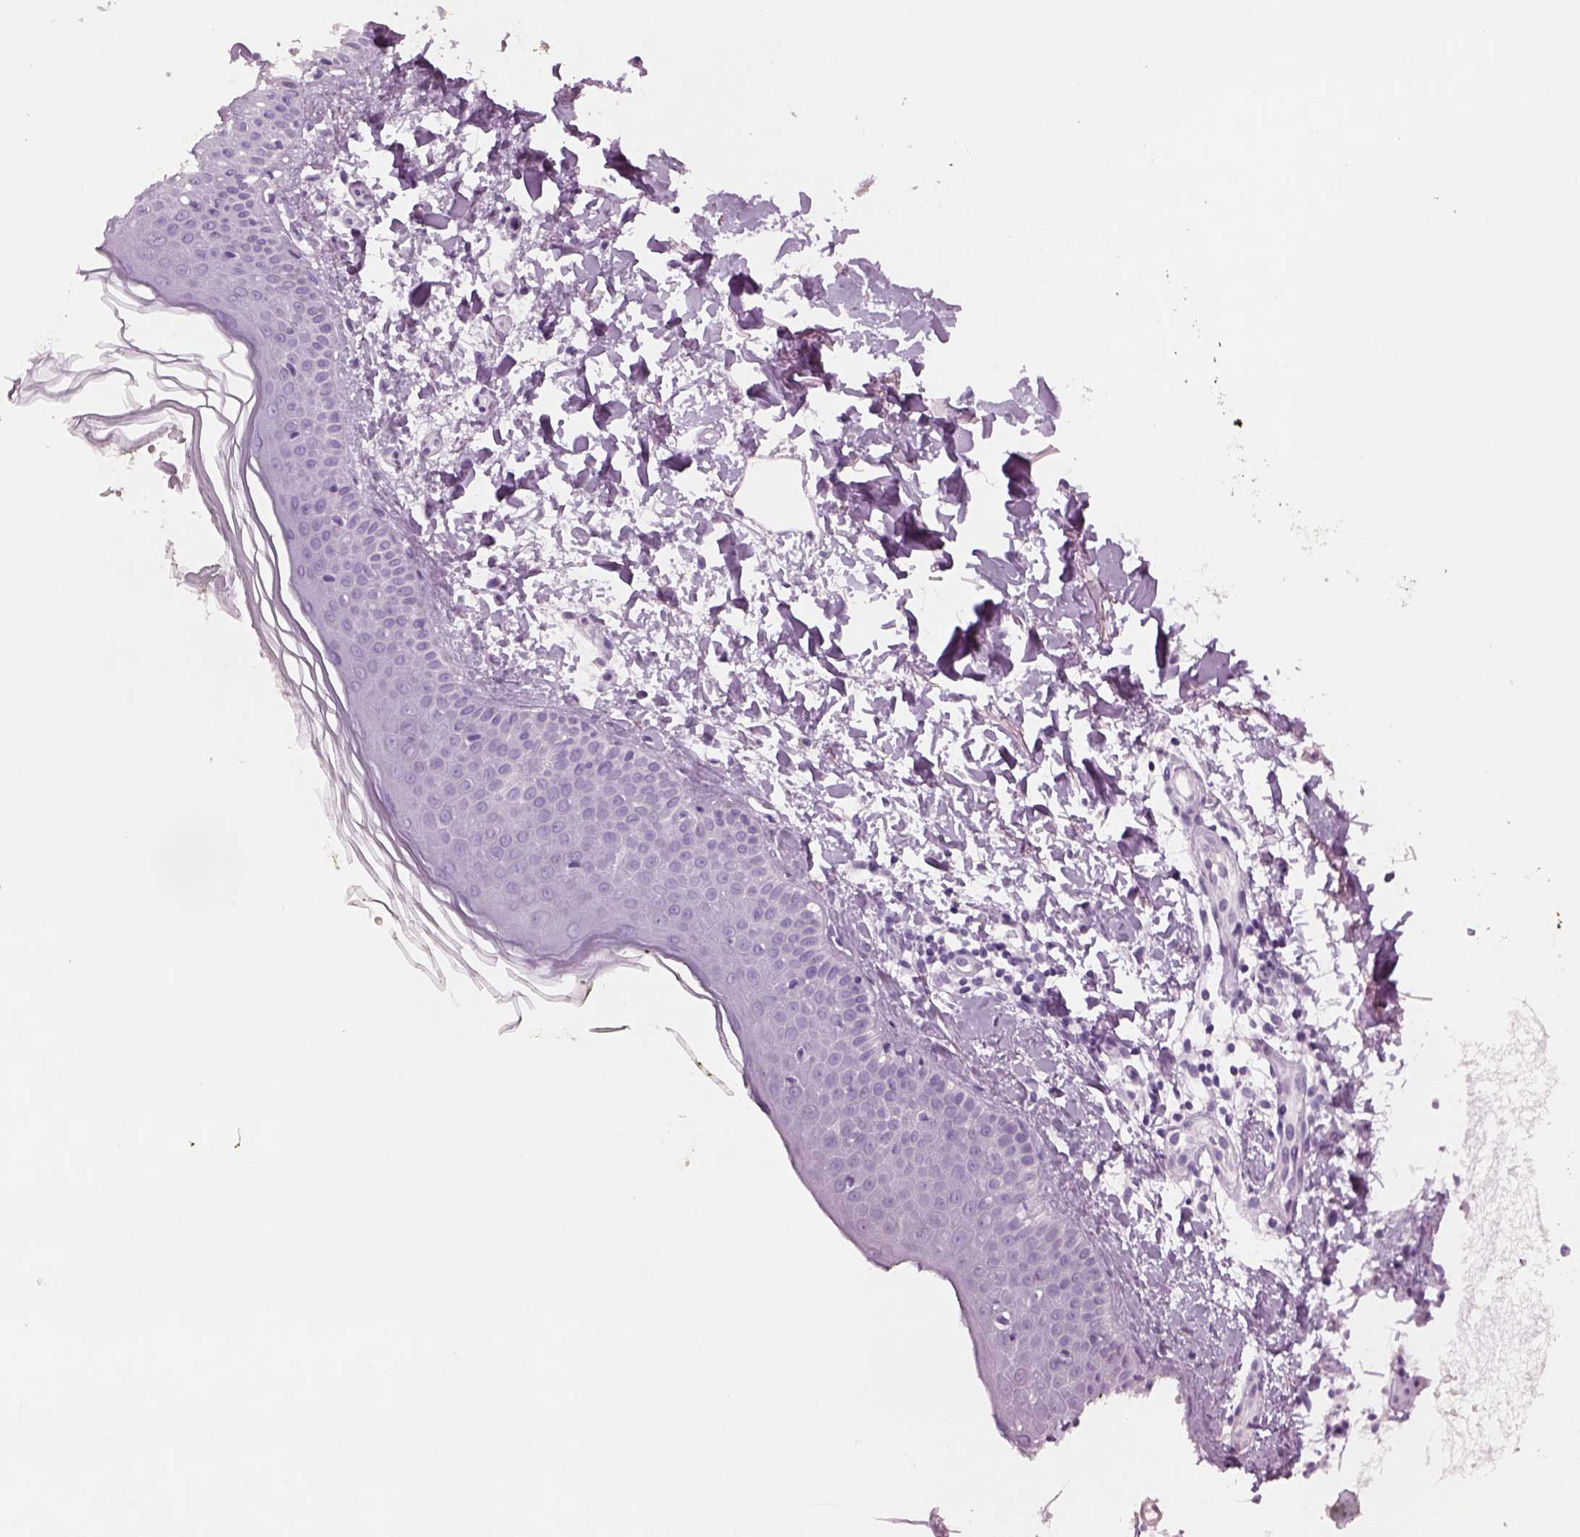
{"staining": {"intensity": "negative", "quantity": "none", "location": "none"}, "tissue": "skin", "cell_type": "Fibroblasts", "image_type": "normal", "snomed": [{"axis": "morphology", "description": "Normal tissue, NOS"}, {"axis": "topography", "description": "Skin"}], "caption": "DAB (3,3'-diaminobenzidine) immunohistochemical staining of normal skin shows no significant staining in fibroblasts. (DAB immunohistochemistry, high magnification).", "gene": "RHO", "patient": {"sex": "female", "age": 62}}